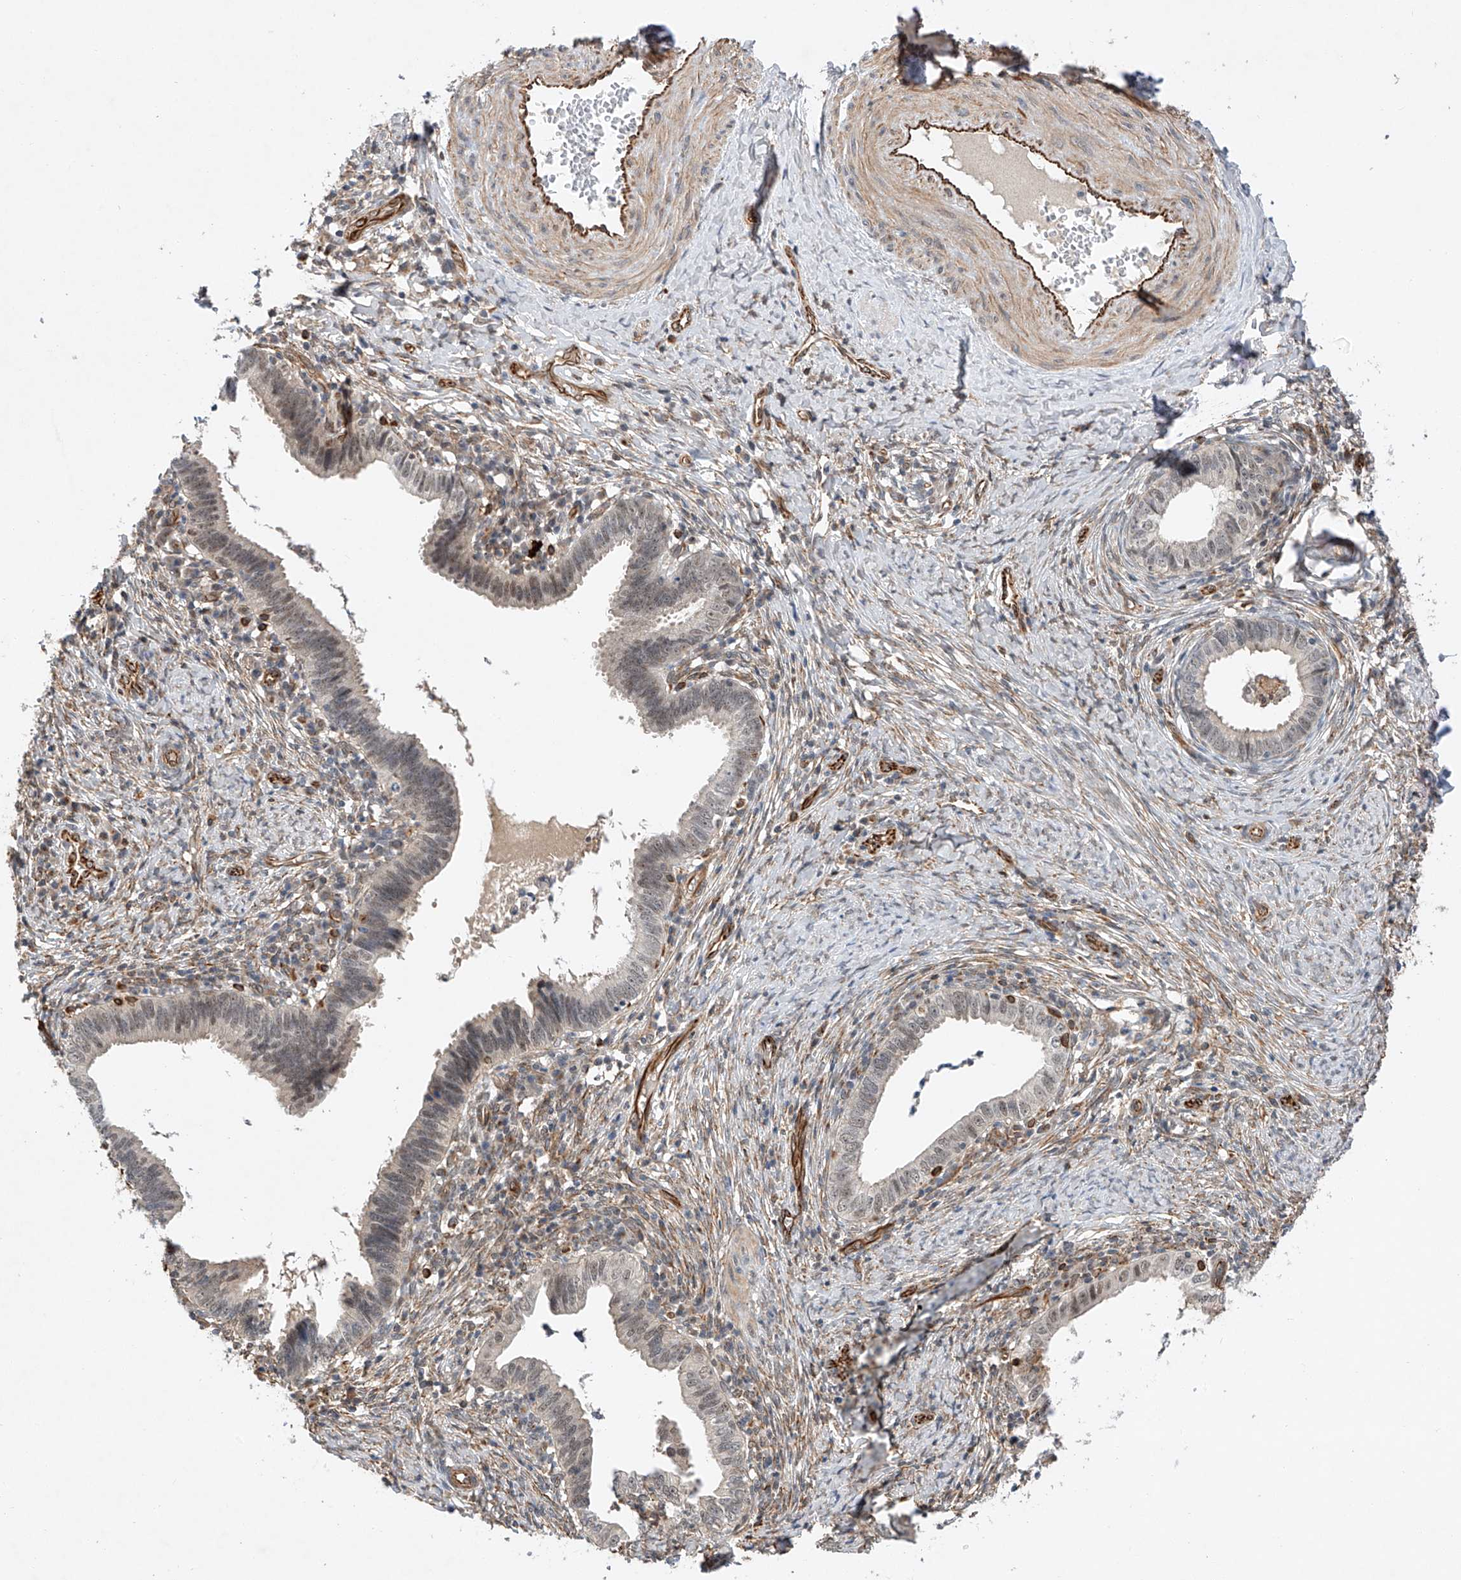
{"staining": {"intensity": "weak", "quantity": "25%-75%", "location": "nuclear"}, "tissue": "cervical cancer", "cell_type": "Tumor cells", "image_type": "cancer", "snomed": [{"axis": "morphology", "description": "Adenocarcinoma, NOS"}, {"axis": "topography", "description": "Cervix"}], "caption": "Immunohistochemistry (IHC) staining of cervical cancer, which exhibits low levels of weak nuclear positivity in approximately 25%-75% of tumor cells indicating weak nuclear protein positivity. The staining was performed using DAB (3,3'-diaminobenzidine) (brown) for protein detection and nuclei were counterstained in hematoxylin (blue).", "gene": "AMD1", "patient": {"sex": "female", "age": 36}}